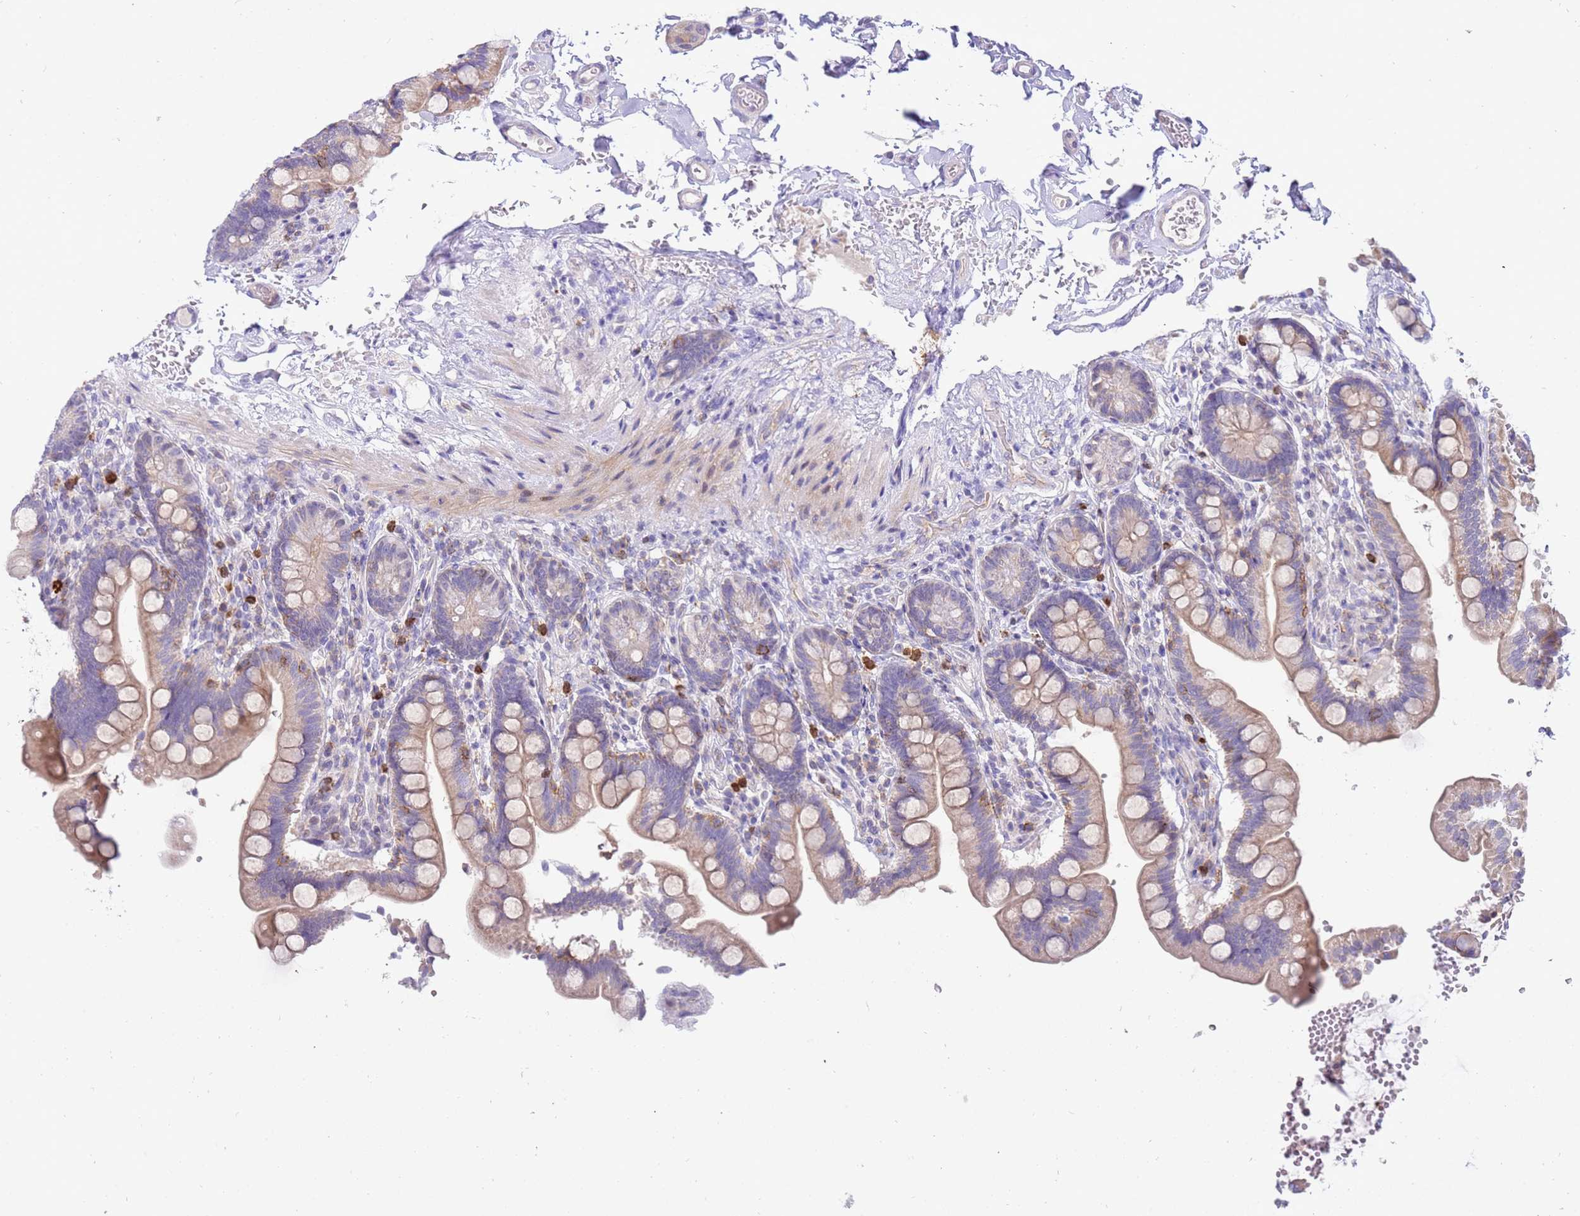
{"staining": {"intensity": "weak", "quantity": ">75%", "location": "cytoplasmic/membranous"}, "tissue": "small intestine", "cell_type": "Glandular cells", "image_type": "normal", "snomed": [{"axis": "morphology", "description": "Normal tissue, NOS"}, {"axis": "topography", "description": "Small intestine"}], "caption": "Protein analysis of unremarkable small intestine demonstrates weak cytoplasmic/membranous expression in about >75% of glandular cells.", "gene": "STK25", "patient": {"sex": "female", "age": 64}}